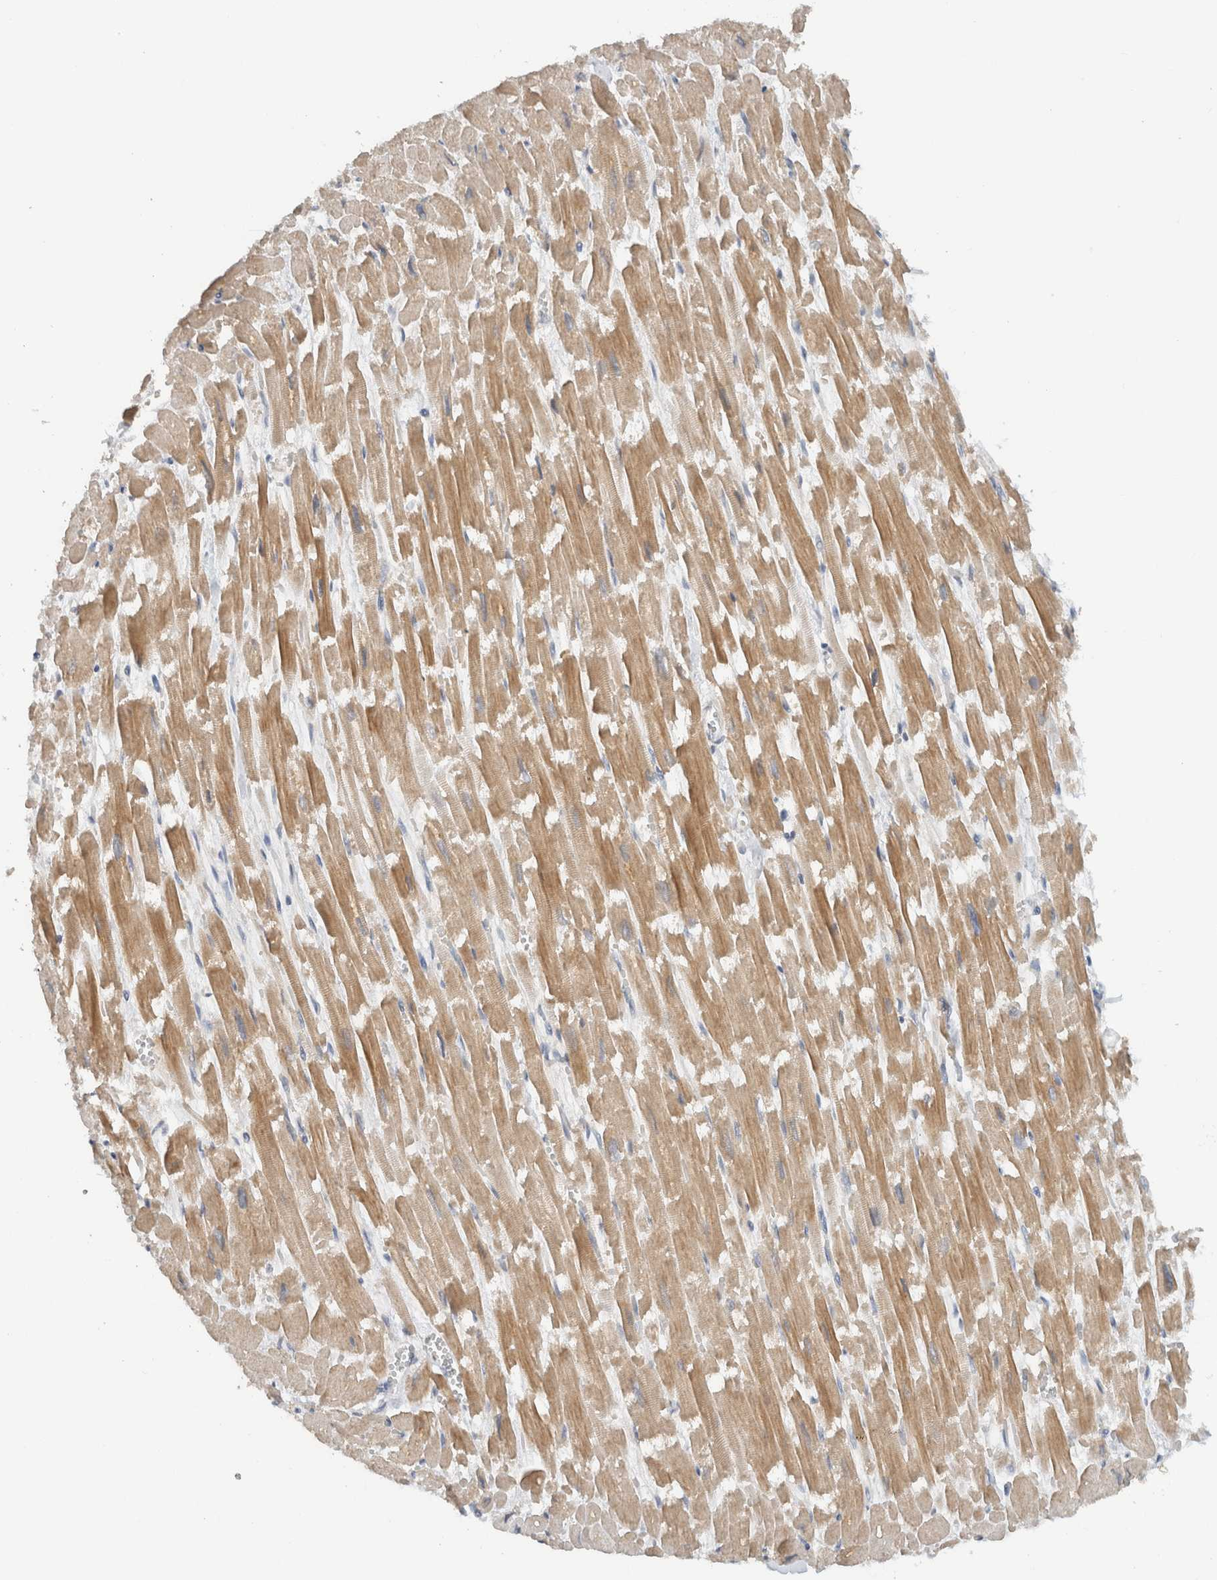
{"staining": {"intensity": "moderate", "quantity": ">75%", "location": "cytoplasmic/membranous"}, "tissue": "heart muscle", "cell_type": "Cardiomyocytes", "image_type": "normal", "snomed": [{"axis": "morphology", "description": "Normal tissue, NOS"}, {"axis": "topography", "description": "Heart"}], "caption": "Immunohistochemistry (IHC) histopathology image of benign human heart muscle stained for a protein (brown), which displays medium levels of moderate cytoplasmic/membranous positivity in about >75% of cardiomyocytes.", "gene": "ERCC6L2", "patient": {"sex": "male", "age": 54}}